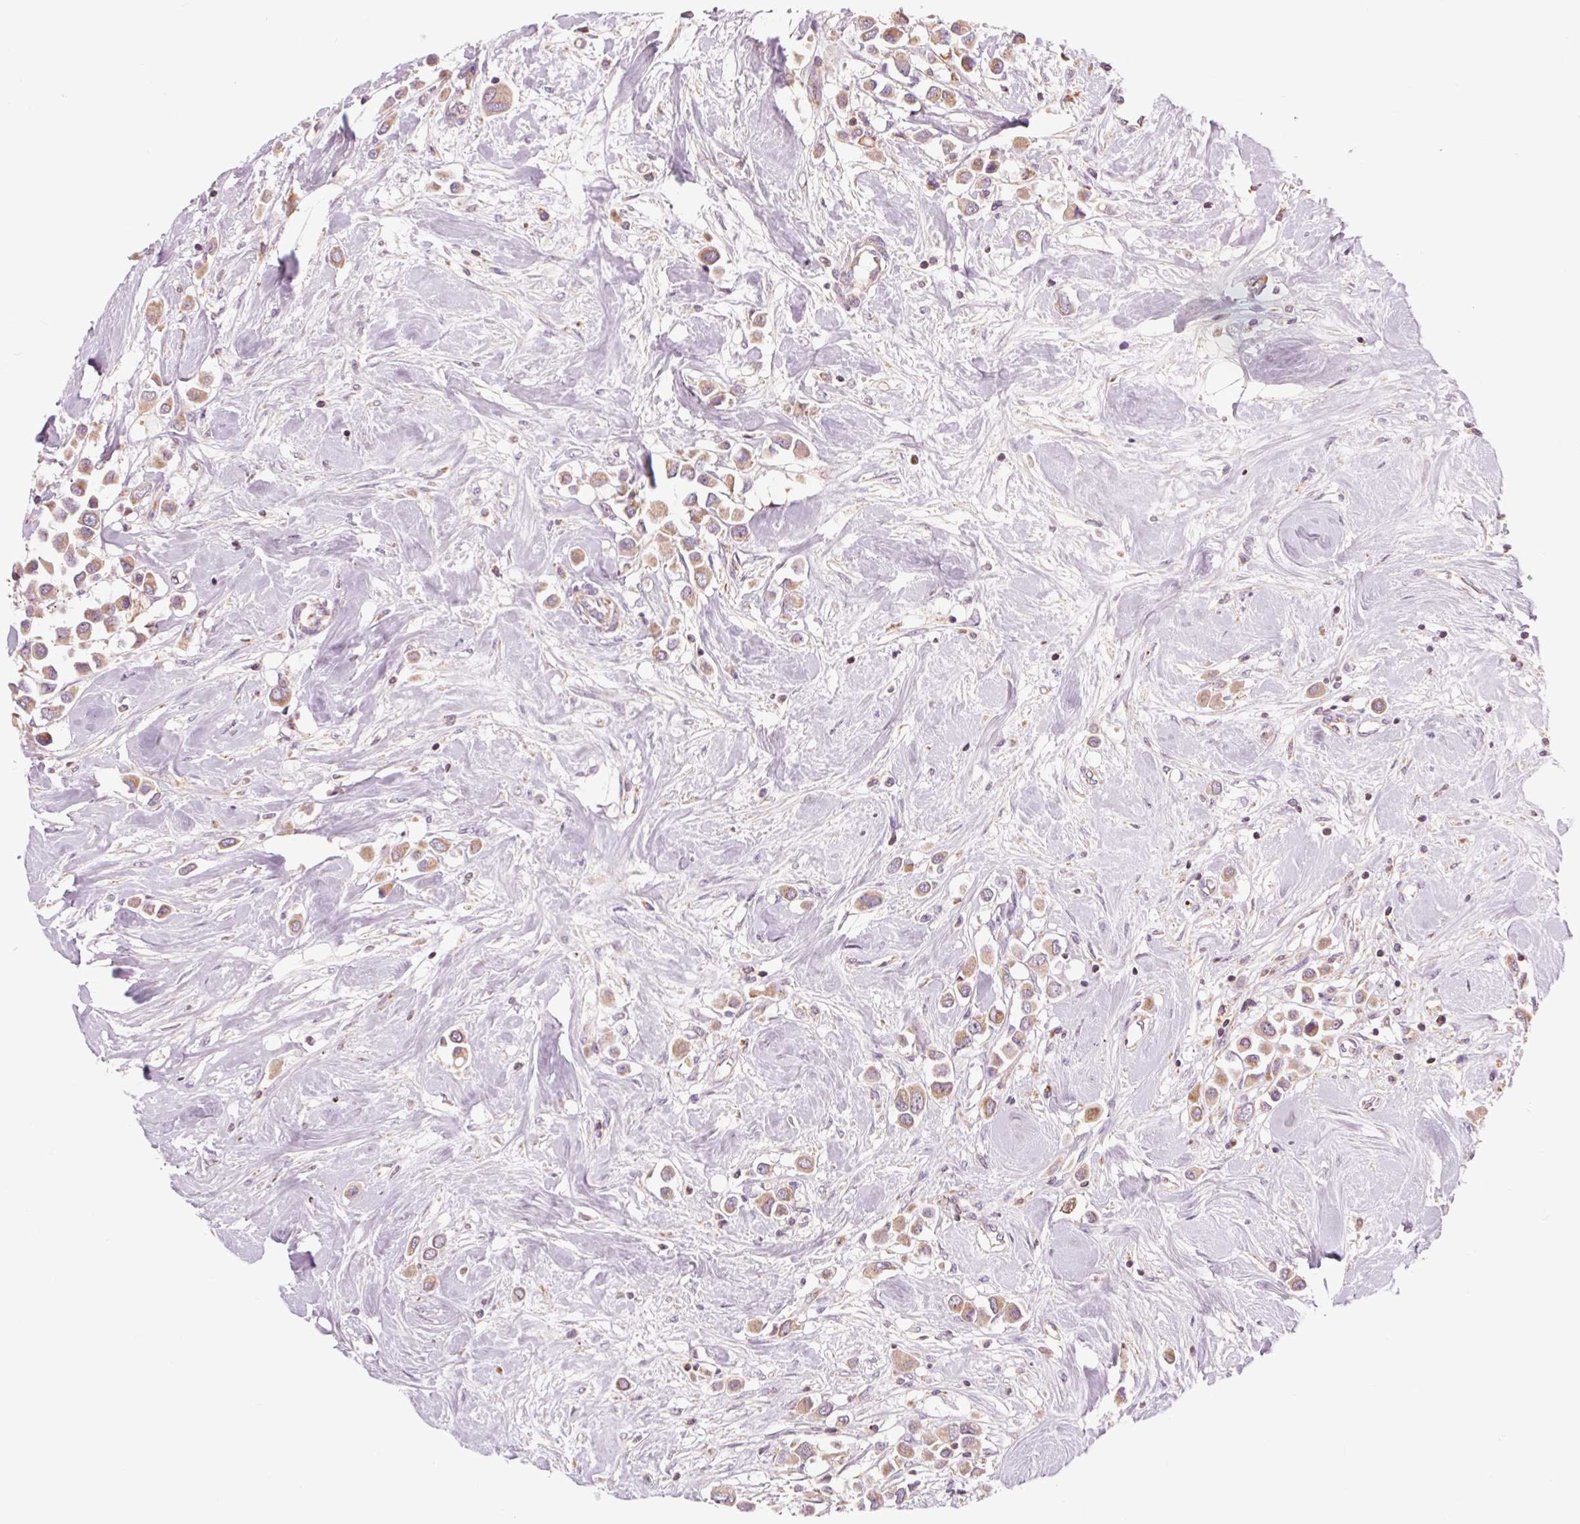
{"staining": {"intensity": "weak", "quantity": ">75%", "location": "cytoplasmic/membranous"}, "tissue": "breast cancer", "cell_type": "Tumor cells", "image_type": "cancer", "snomed": [{"axis": "morphology", "description": "Duct carcinoma"}, {"axis": "topography", "description": "Breast"}], "caption": "An image of human invasive ductal carcinoma (breast) stained for a protein reveals weak cytoplasmic/membranous brown staining in tumor cells.", "gene": "COX6A1", "patient": {"sex": "female", "age": 61}}